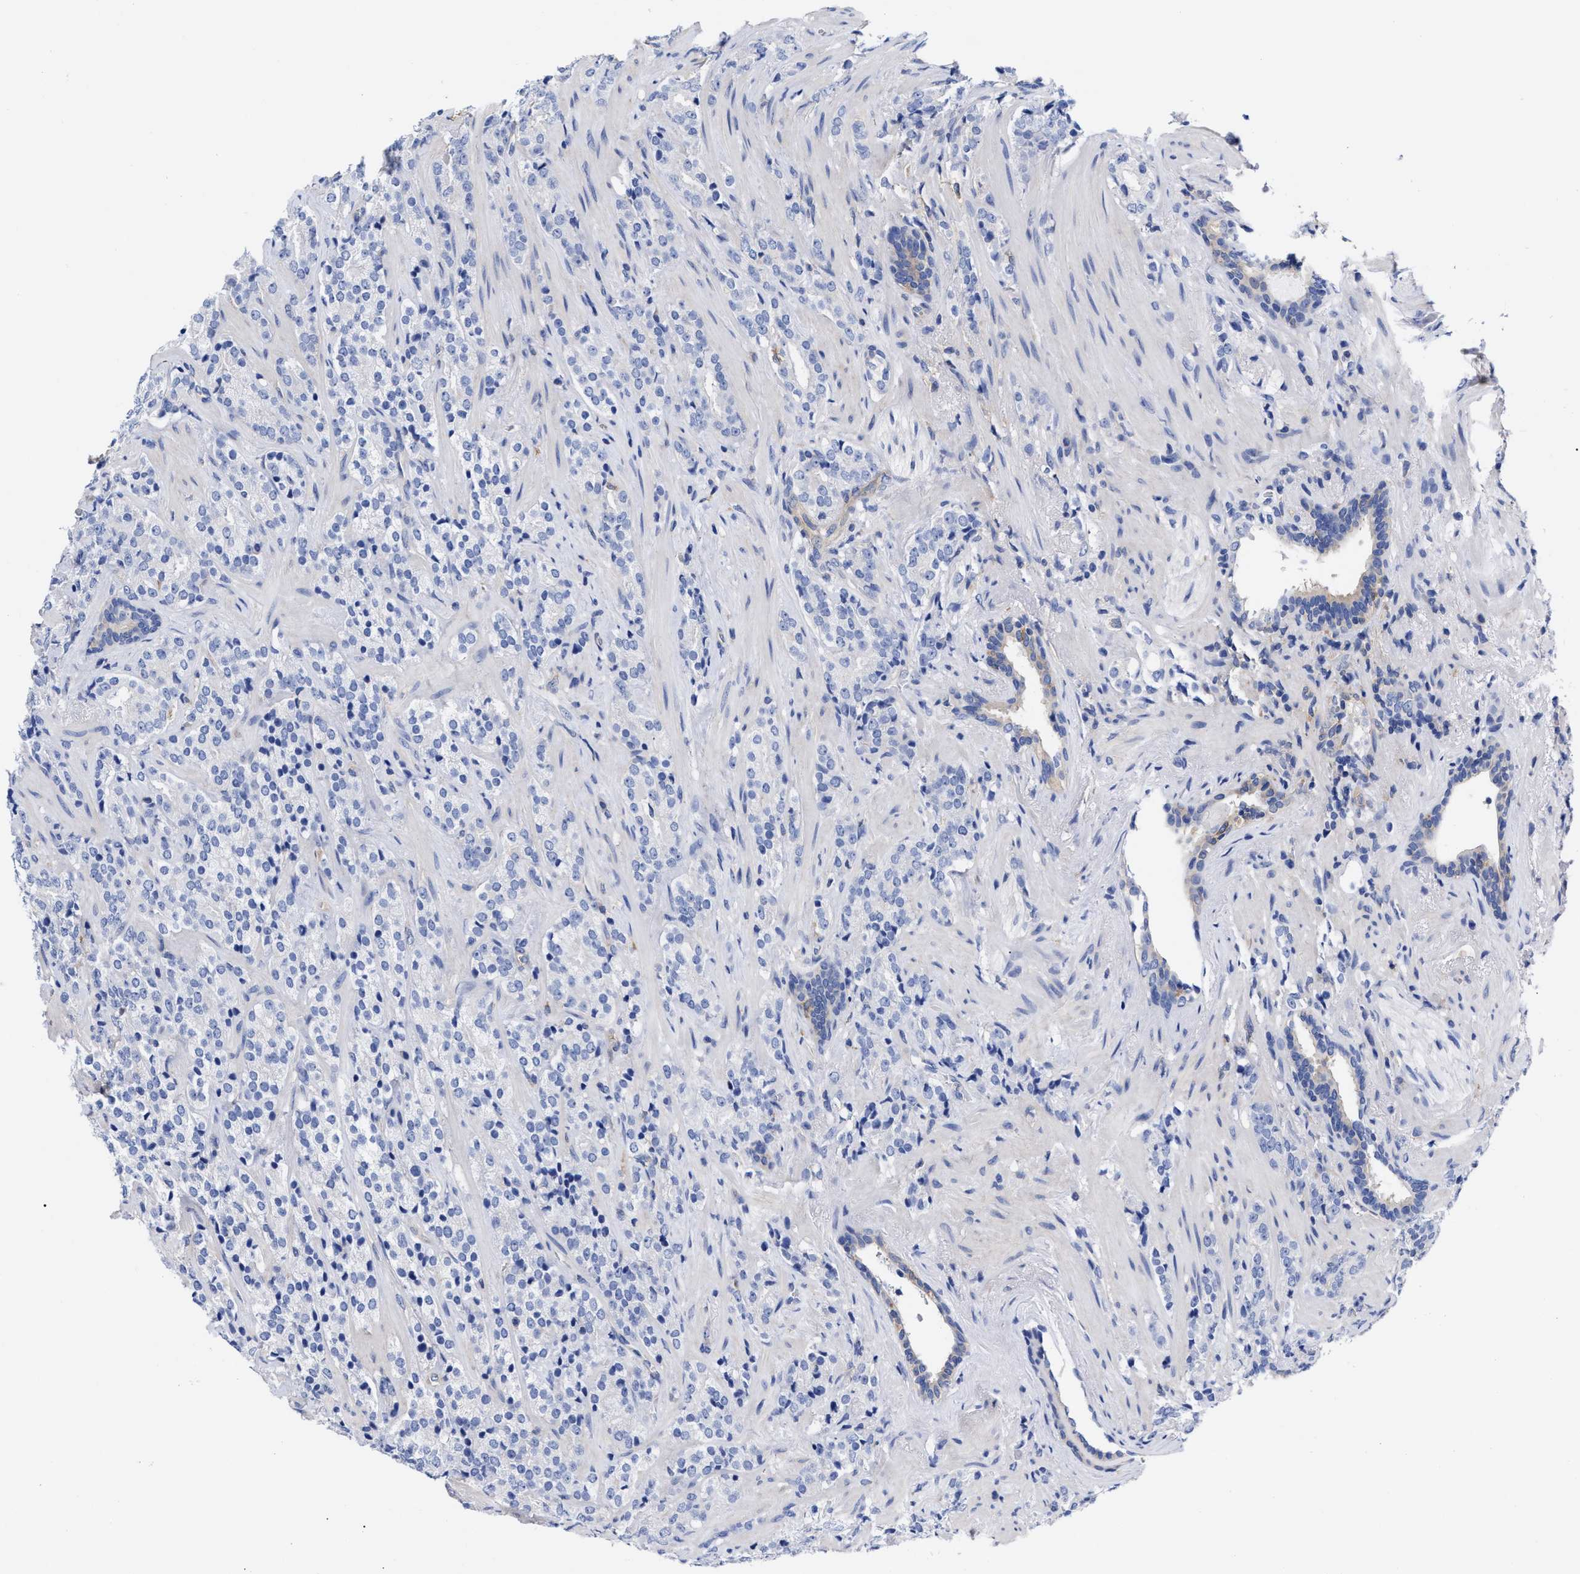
{"staining": {"intensity": "negative", "quantity": "none", "location": "none"}, "tissue": "prostate cancer", "cell_type": "Tumor cells", "image_type": "cancer", "snomed": [{"axis": "morphology", "description": "Adenocarcinoma, High grade"}, {"axis": "topography", "description": "Prostate"}], "caption": "Immunohistochemical staining of adenocarcinoma (high-grade) (prostate) shows no significant staining in tumor cells. The staining is performed using DAB brown chromogen with nuclei counter-stained in using hematoxylin.", "gene": "IRAG2", "patient": {"sex": "male", "age": 71}}